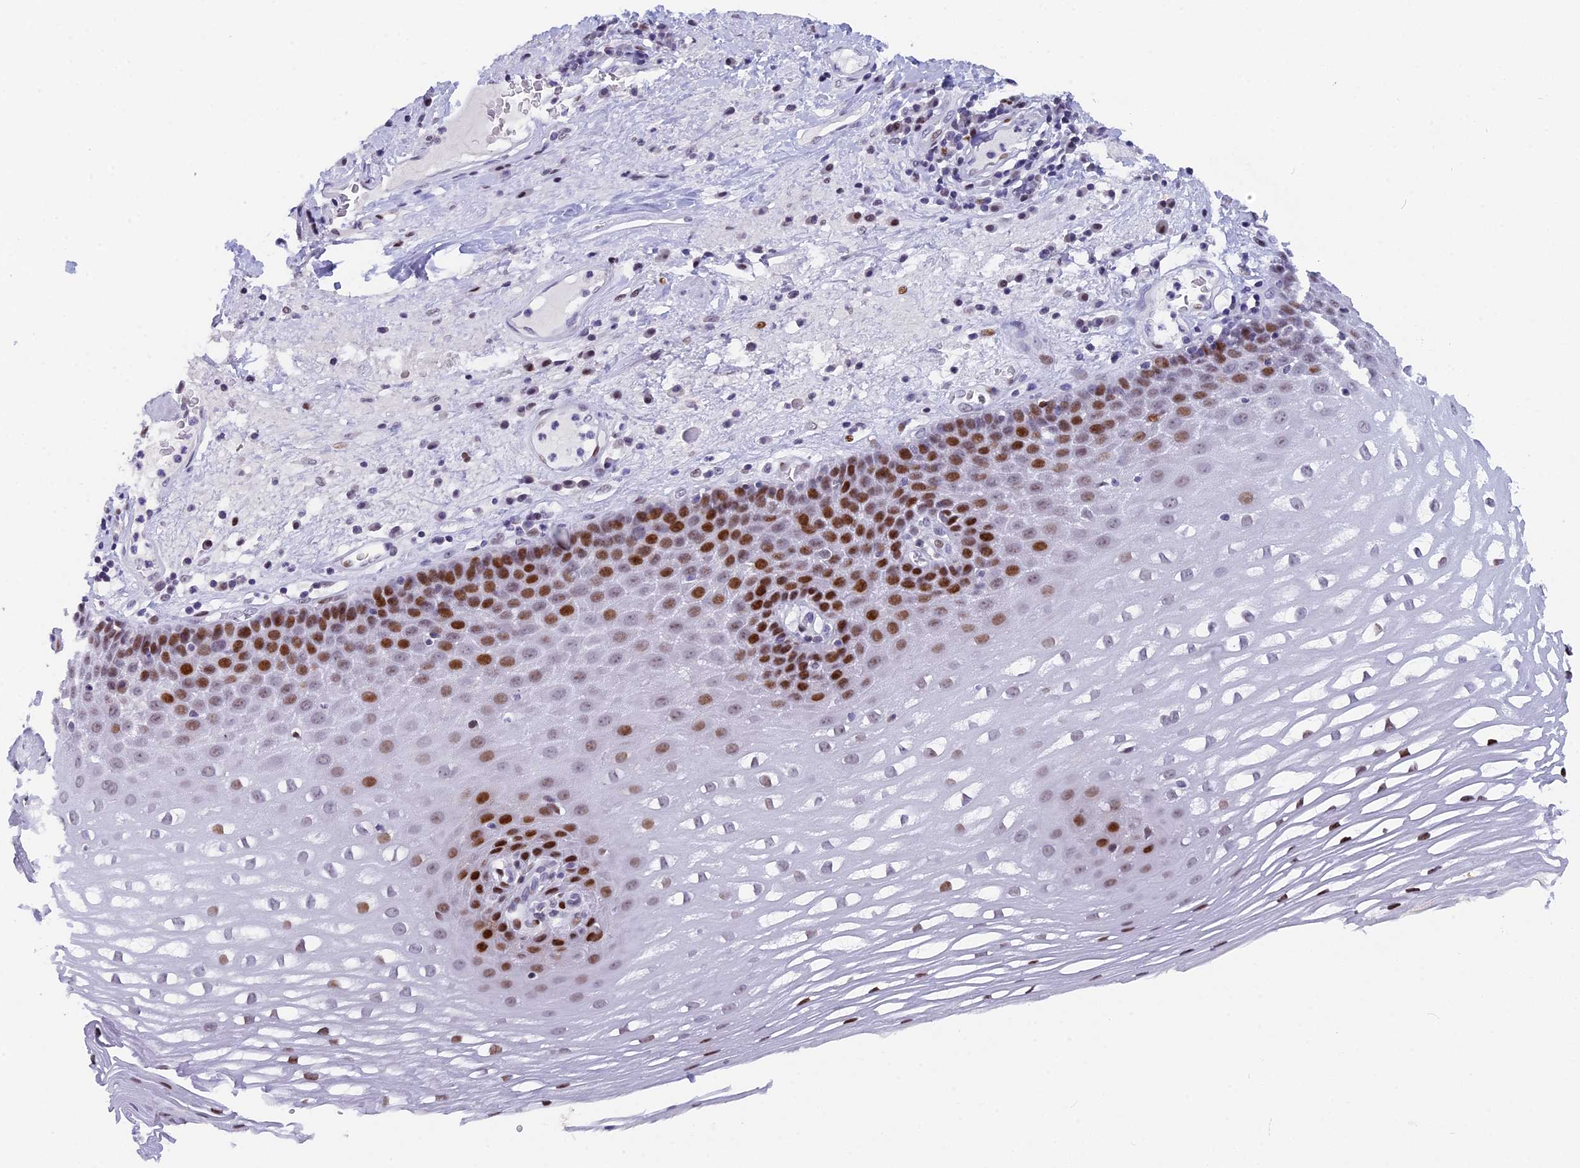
{"staining": {"intensity": "strong", "quantity": "25%-75%", "location": "nuclear"}, "tissue": "esophagus", "cell_type": "Squamous epithelial cells", "image_type": "normal", "snomed": [{"axis": "morphology", "description": "Normal tissue, NOS"}, {"axis": "topography", "description": "Esophagus"}], "caption": "Unremarkable esophagus was stained to show a protein in brown. There is high levels of strong nuclear staining in about 25%-75% of squamous epithelial cells.", "gene": "NSA2", "patient": {"sex": "male", "age": 62}}